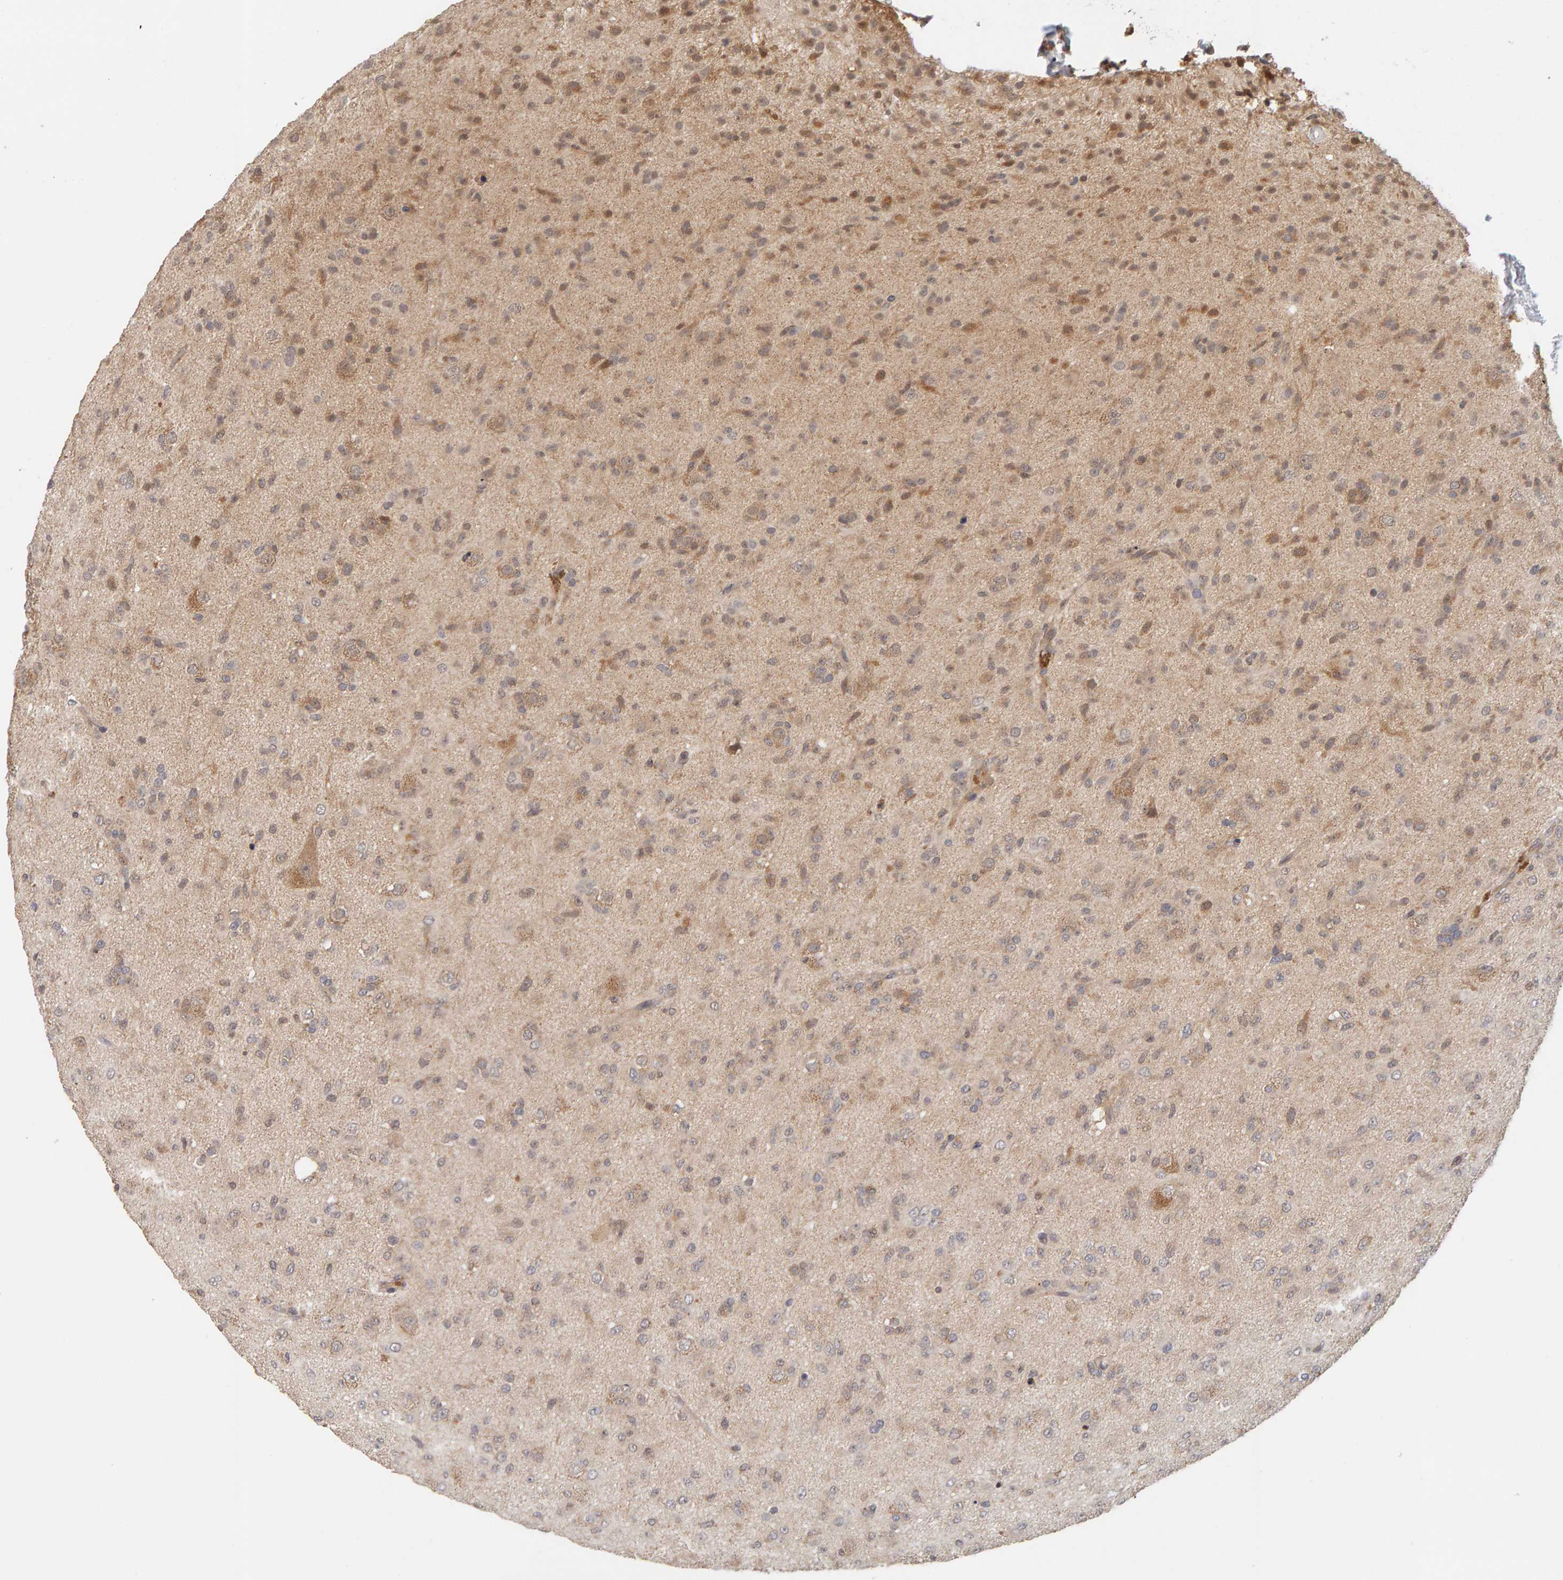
{"staining": {"intensity": "moderate", "quantity": "<25%", "location": "cytoplasmic/membranous"}, "tissue": "glioma", "cell_type": "Tumor cells", "image_type": "cancer", "snomed": [{"axis": "morphology", "description": "Glioma, malignant, Low grade"}, {"axis": "topography", "description": "Brain"}], "caption": "Immunohistochemistry micrograph of human glioma stained for a protein (brown), which exhibits low levels of moderate cytoplasmic/membranous expression in approximately <25% of tumor cells.", "gene": "DNAJC7", "patient": {"sex": "male", "age": 65}}